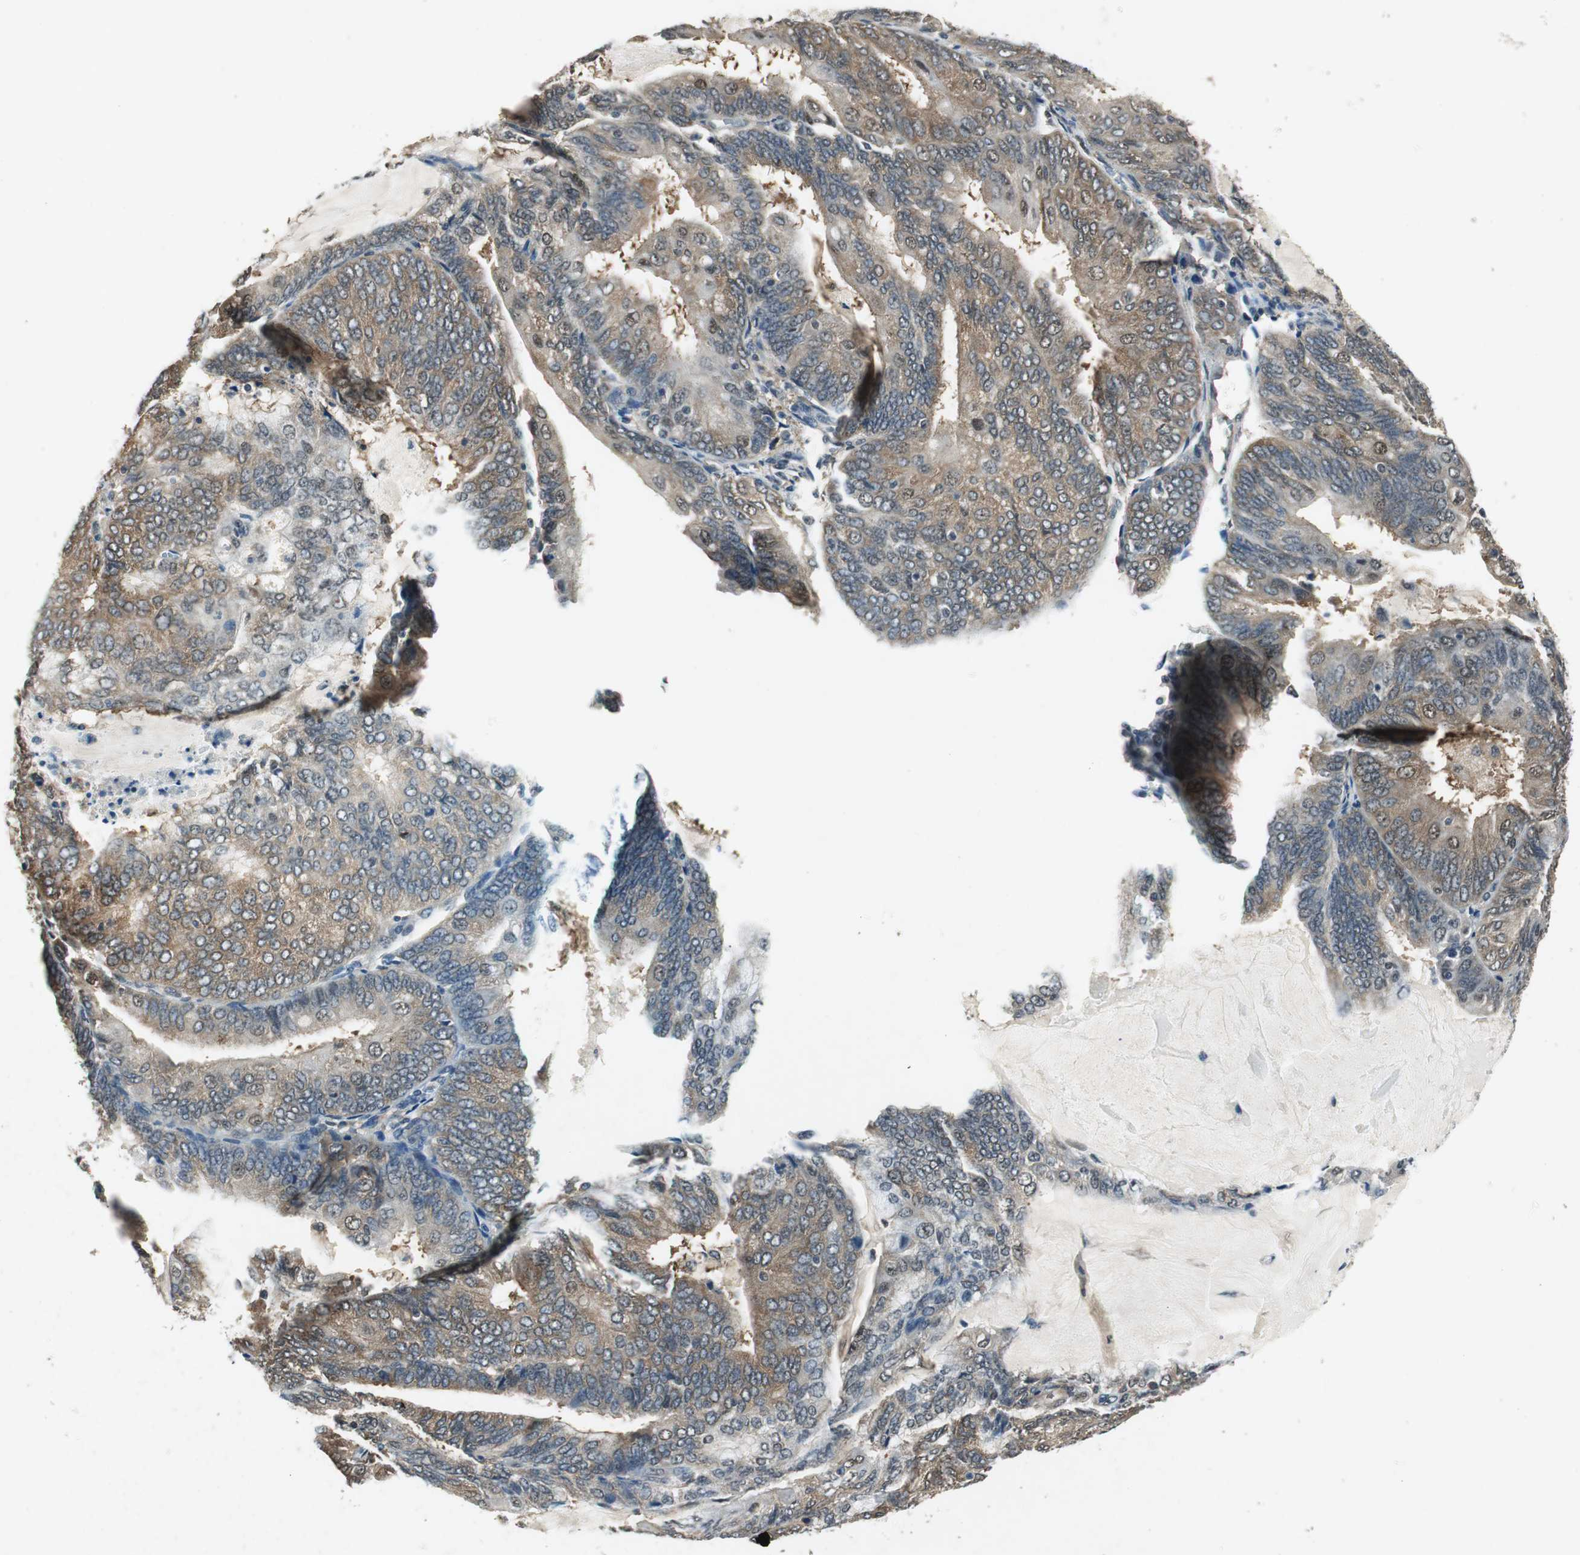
{"staining": {"intensity": "moderate", "quantity": "25%-75%", "location": "cytoplasmic/membranous"}, "tissue": "endometrial cancer", "cell_type": "Tumor cells", "image_type": "cancer", "snomed": [{"axis": "morphology", "description": "Adenocarcinoma, NOS"}, {"axis": "topography", "description": "Endometrium"}], "caption": "Immunohistochemistry (IHC) photomicrograph of neoplastic tissue: human endometrial adenocarcinoma stained using immunohistochemistry (IHC) displays medium levels of moderate protein expression localized specifically in the cytoplasmic/membranous of tumor cells, appearing as a cytoplasmic/membranous brown color.", "gene": "PSMB4", "patient": {"sex": "female", "age": 81}}